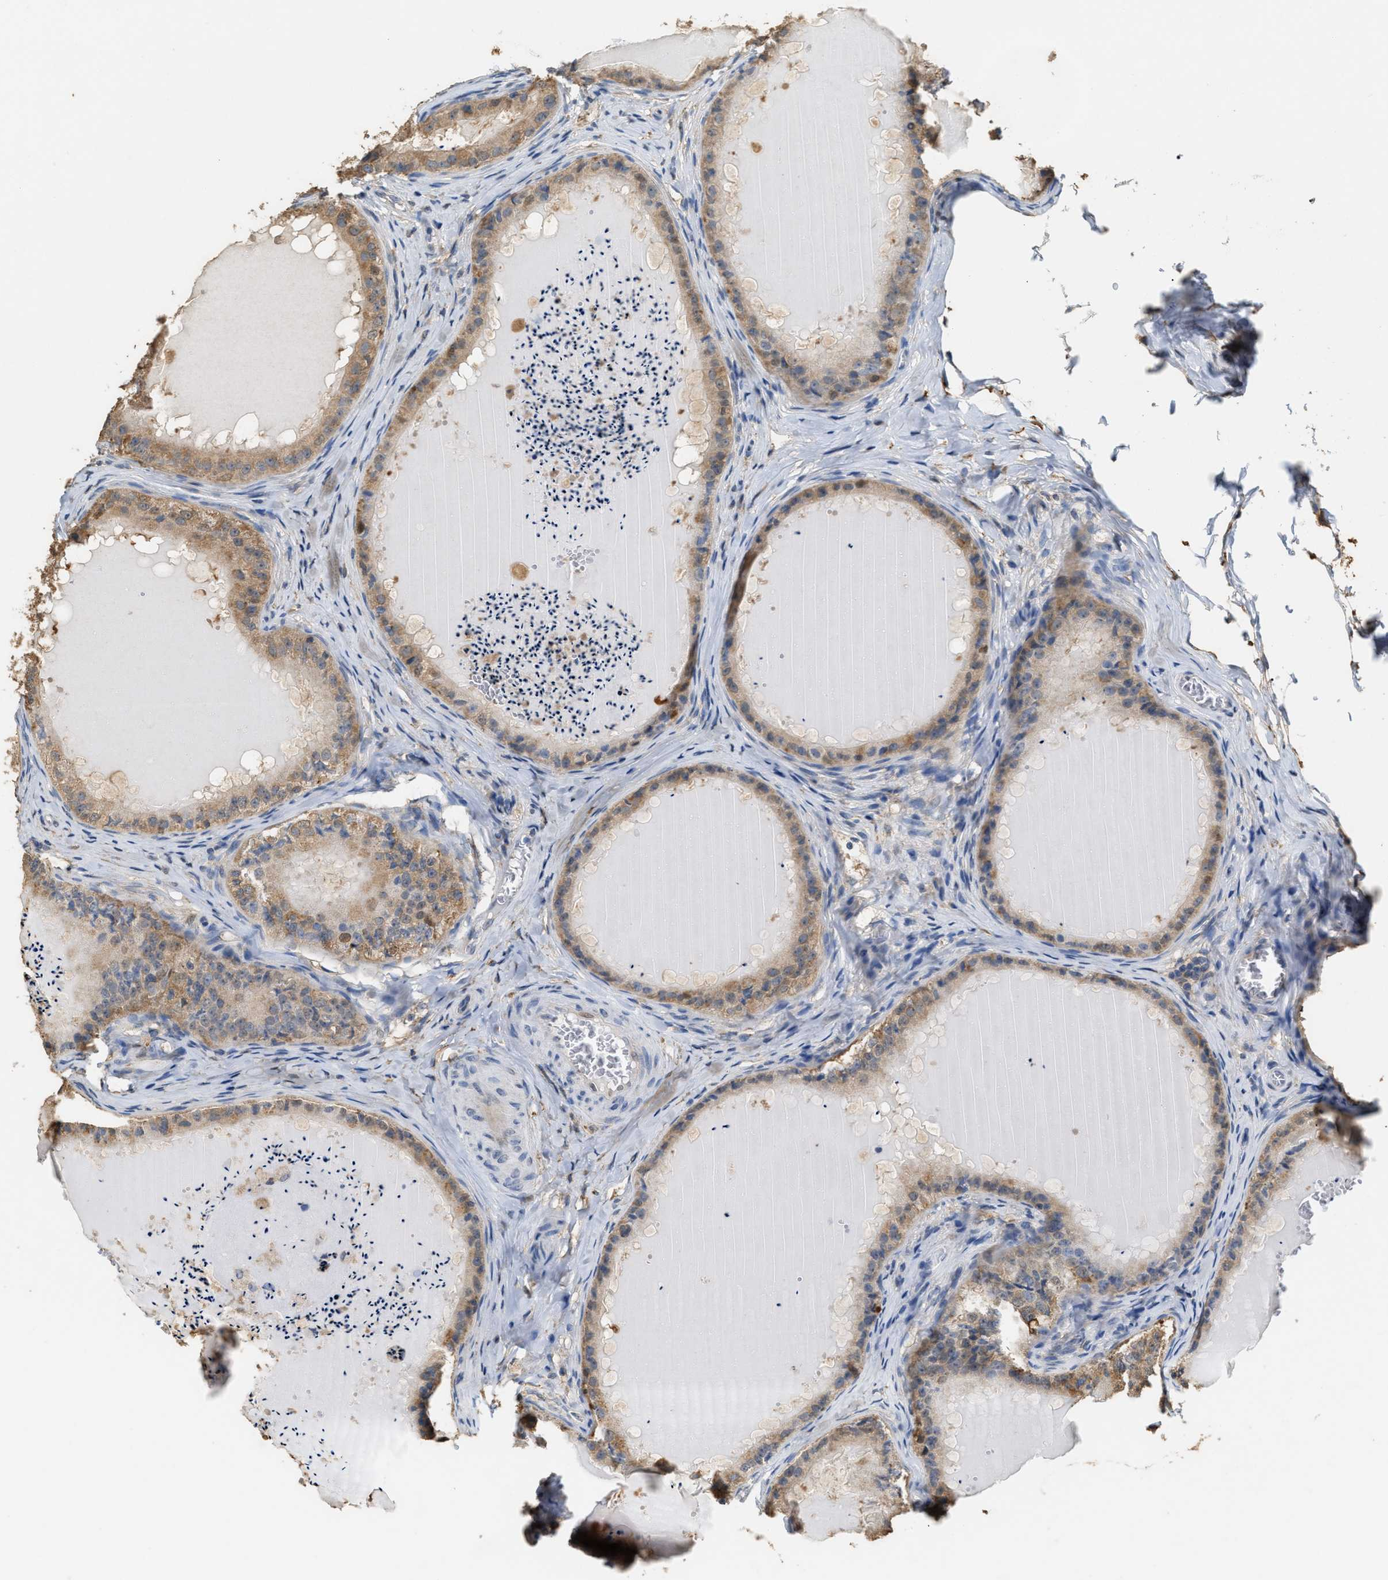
{"staining": {"intensity": "moderate", "quantity": ">75%", "location": "cytoplasmic/membranous"}, "tissue": "epididymis", "cell_type": "Glandular cells", "image_type": "normal", "snomed": [{"axis": "morphology", "description": "Normal tissue, NOS"}, {"axis": "topography", "description": "Epididymis"}], "caption": "Protein analysis of unremarkable epididymis demonstrates moderate cytoplasmic/membranous positivity in approximately >75% of glandular cells. The staining was performed using DAB (3,3'-diaminobenzidine), with brown indicating positive protein expression. Nuclei are stained blue with hematoxylin.", "gene": "GCN1", "patient": {"sex": "male", "age": 31}}